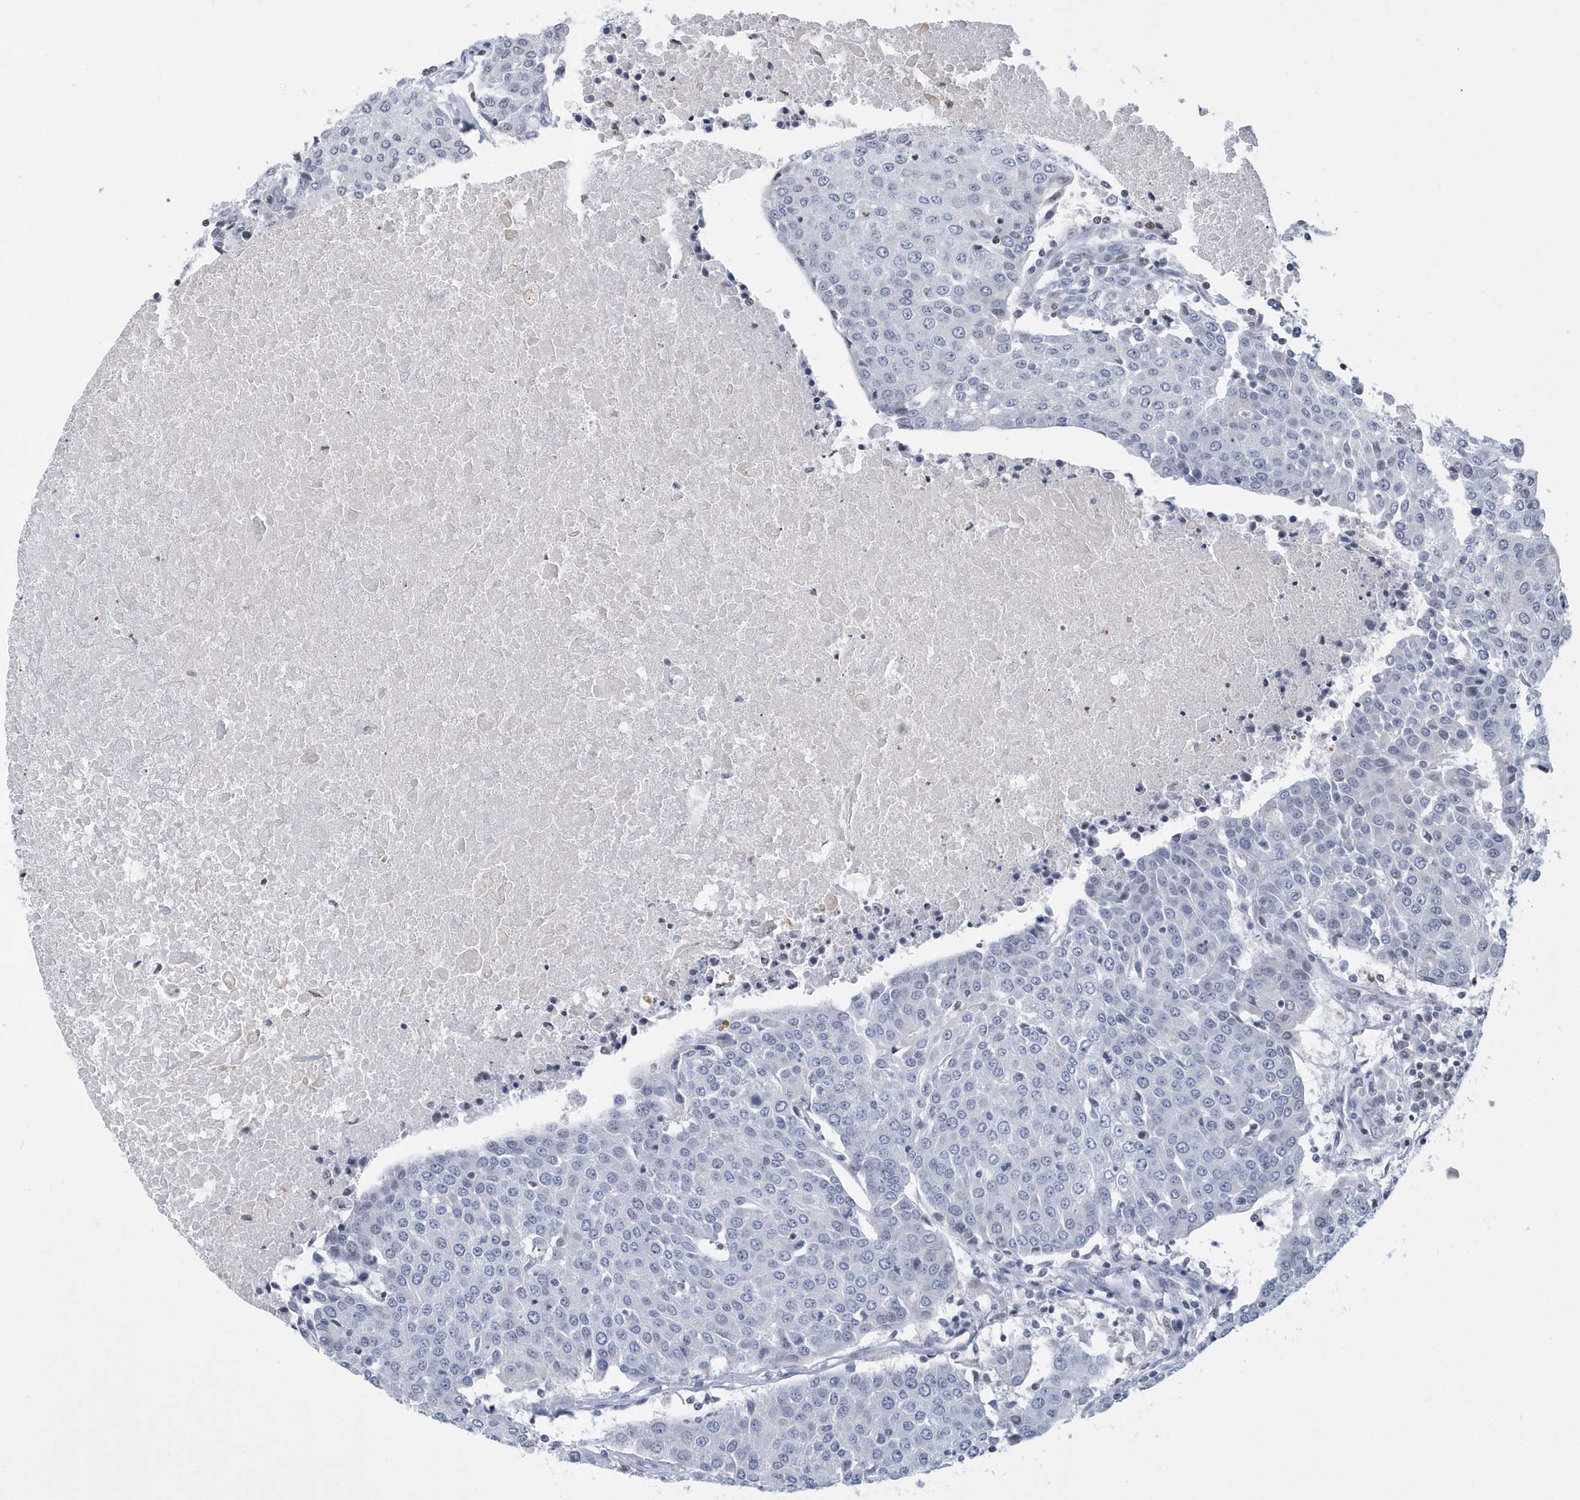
{"staining": {"intensity": "negative", "quantity": "none", "location": "none"}, "tissue": "urothelial cancer", "cell_type": "Tumor cells", "image_type": "cancer", "snomed": [{"axis": "morphology", "description": "Urothelial carcinoma, High grade"}, {"axis": "topography", "description": "Urinary bladder"}], "caption": "Urothelial cancer stained for a protein using immunohistochemistry shows no positivity tumor cells.", "gene": "VWA5B2", "patient": {"sex": "female", "age": 85}}